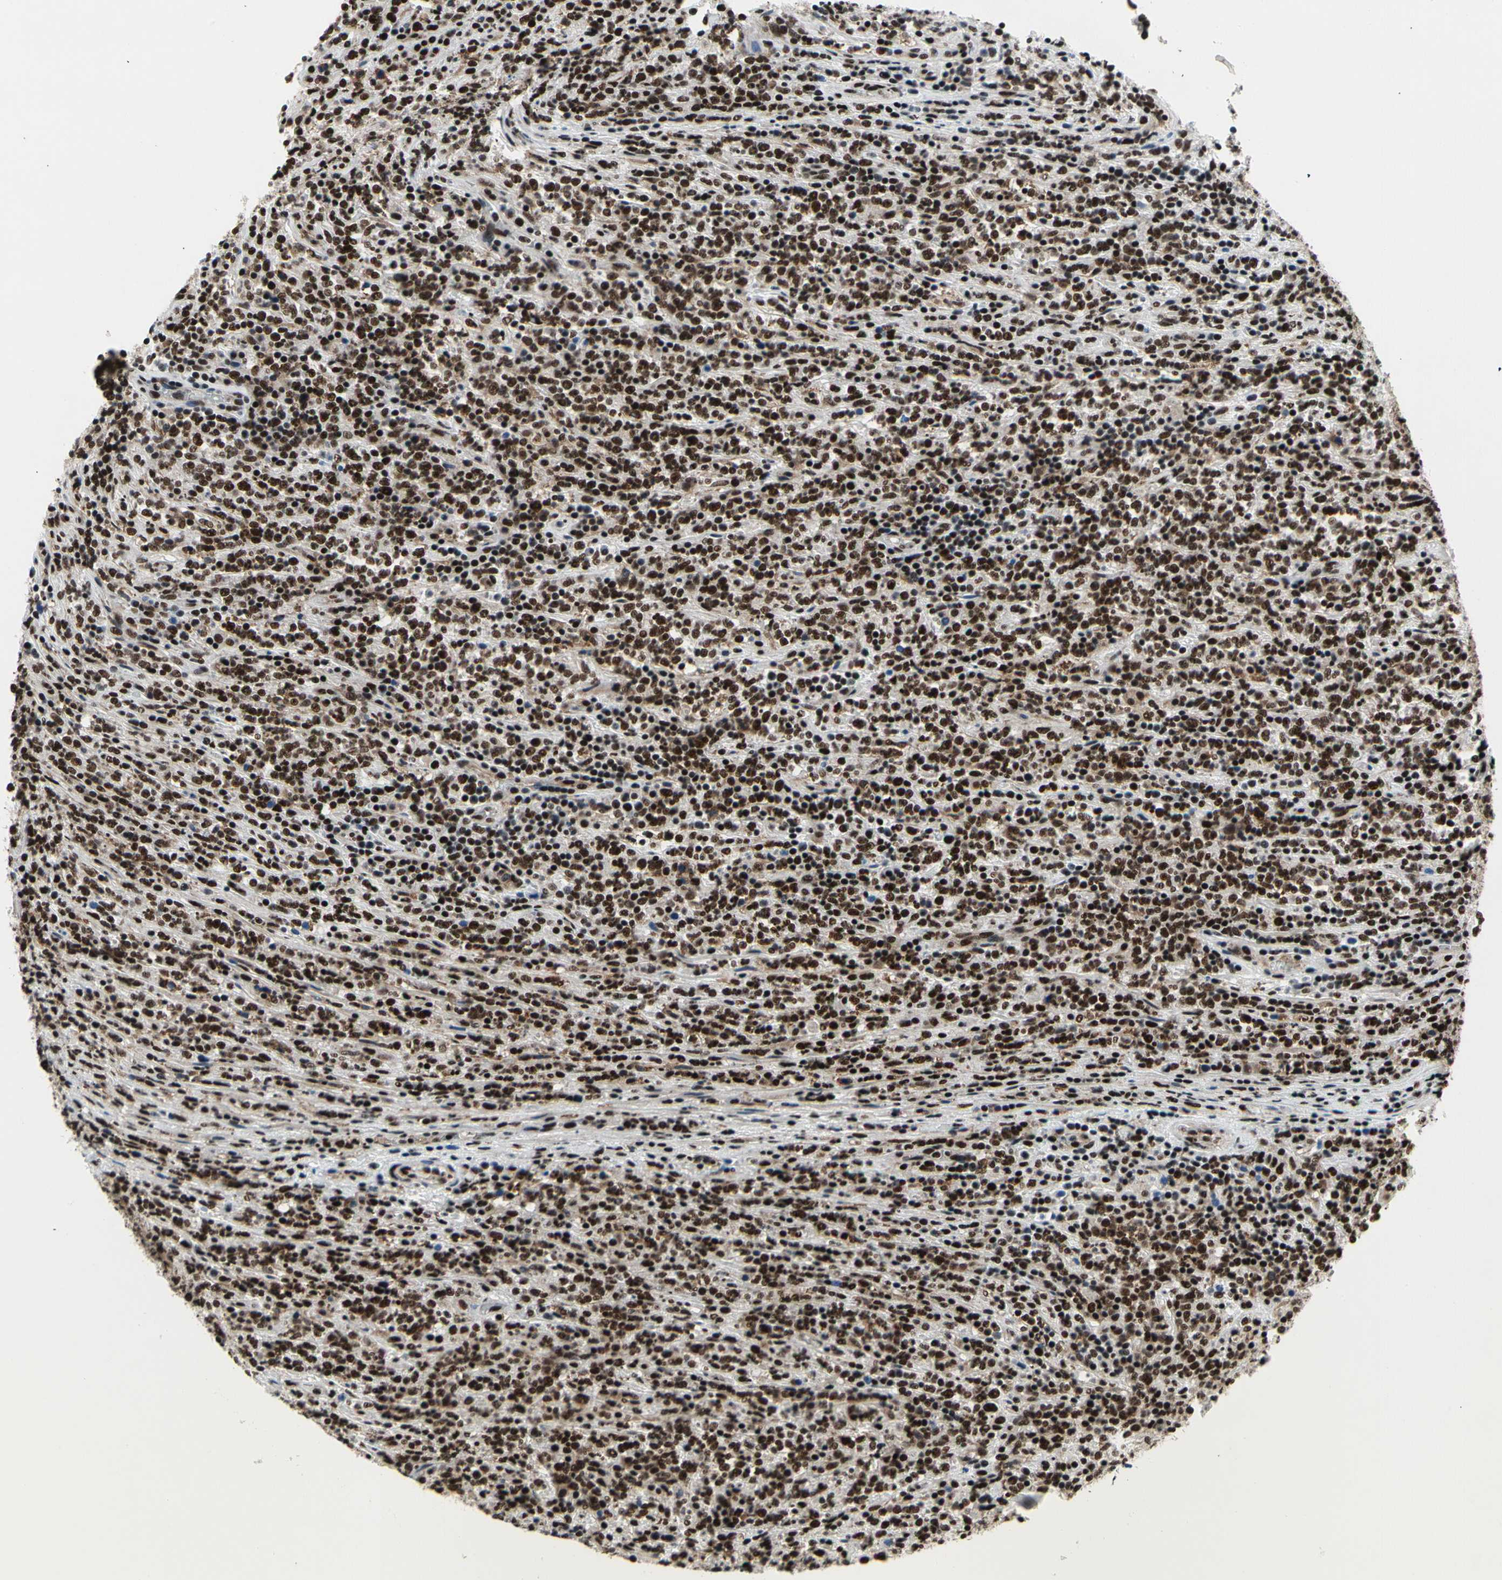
{"staining": {"intensity": "strong", "quantity": ">75%", "location": "nuclear"}, "tissue": "lymphoma", "cell_type": "Tumor cells", "image_type": "cancer", "snomed": [{"axis": "morphology", "description": "Malignant lymphoma, non-Hodgkin's type, High grade"}, {"axis": "topography", "description": "Soft tissue"}], "caption": "Strong nuclear staining for a protein is appreciated in about >75% of tumor cells of lymphoma using immunohistochemistry.", "gene": "SRSF11", "patient": {"sex": "male", "age": 18}}